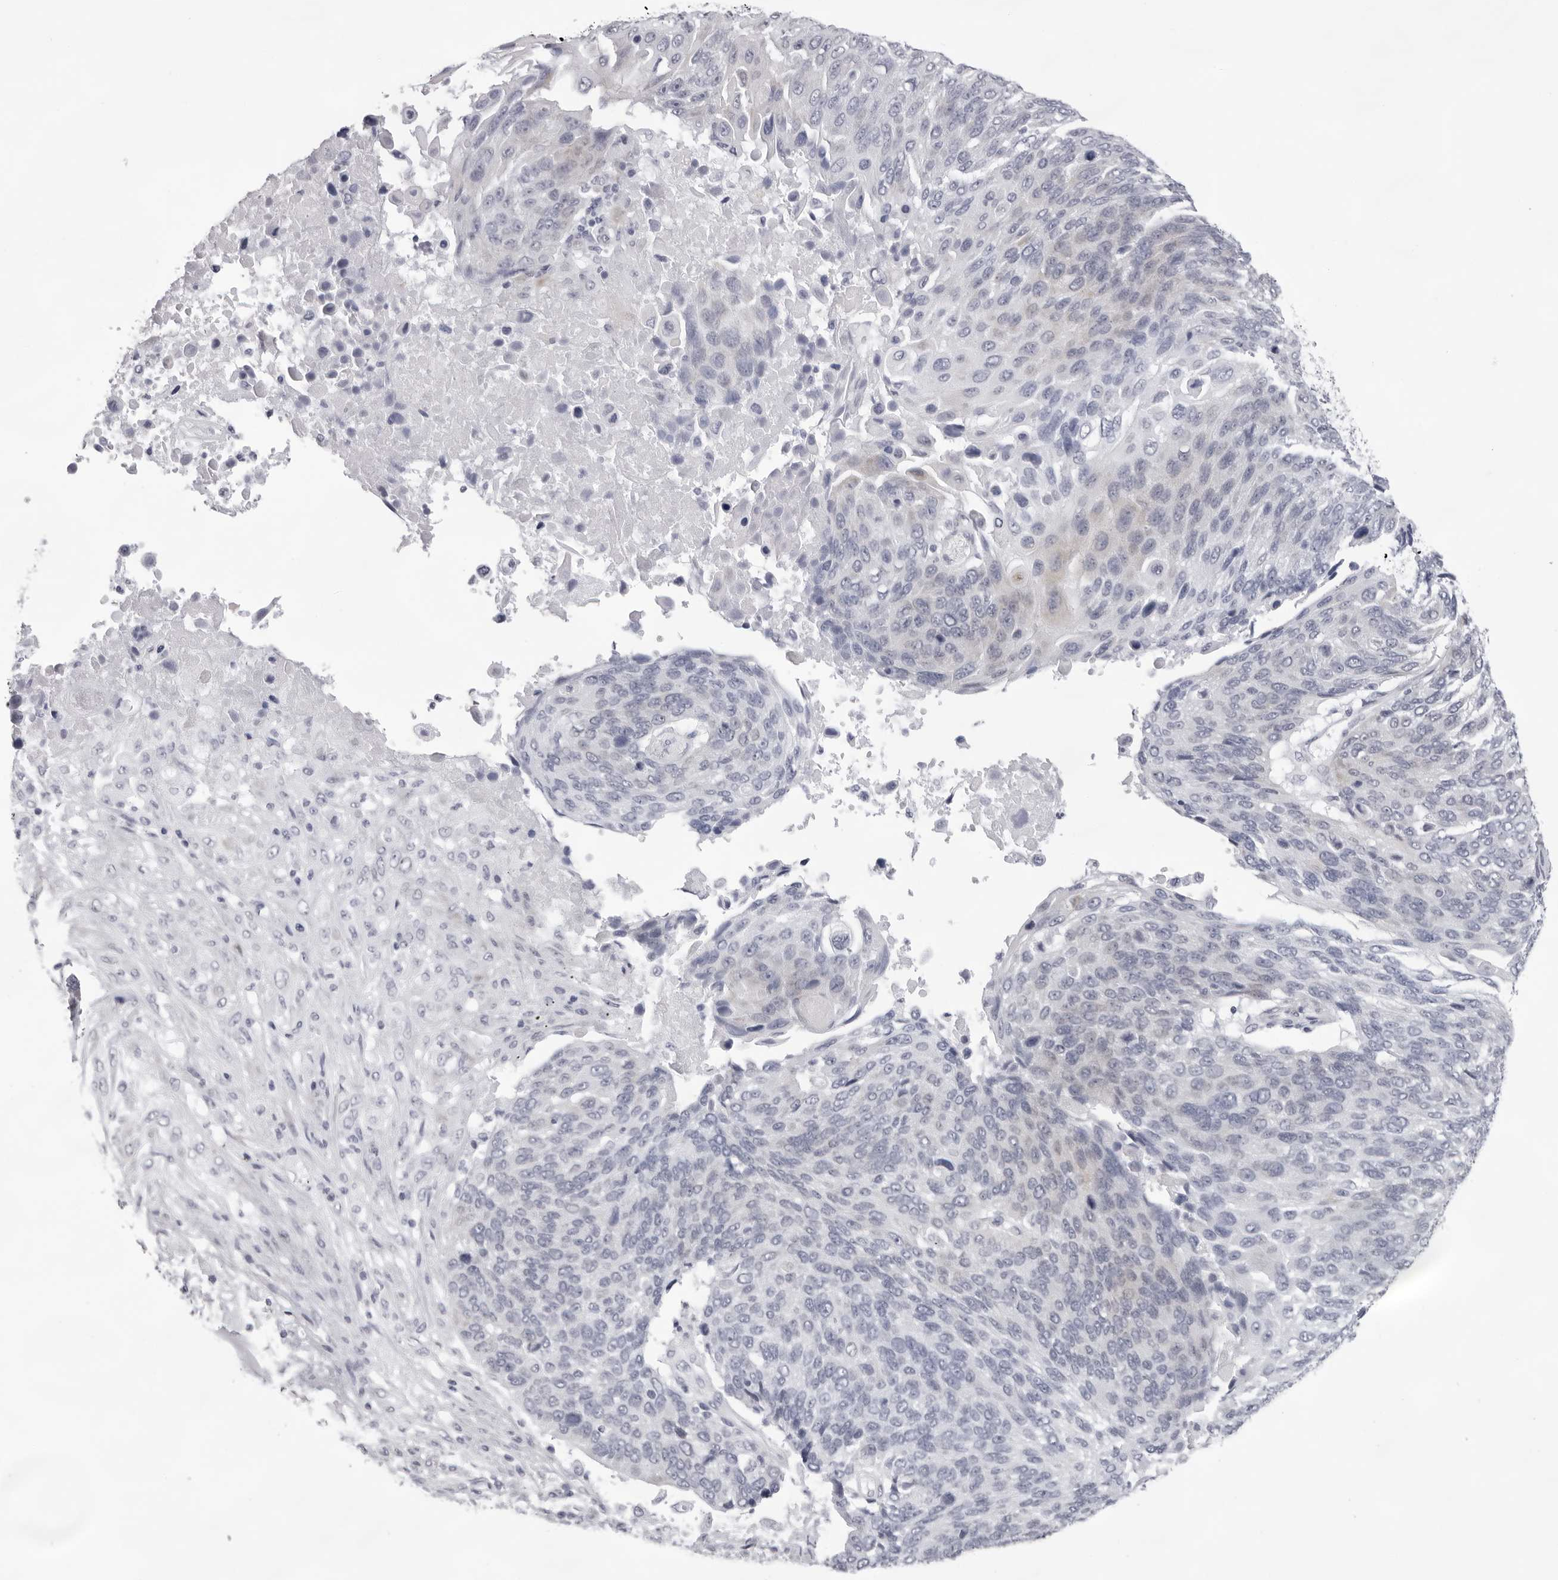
{"staining": {"intensity": "negative", "quantity": "none", "location": "none"}, "tissue": "lung cancer", "cell_type": "Tumor cells", "image_type": "cancer", "snomed": [{"axis": "morphology", "description": "Squamous cell carcinoma, NOS"}, {"axis": "topography", "description": "Lung"}], "caption": "Image shows no protein positivity in tumor cells of lung squamous cell carcinoma tissue.", "gene": "SMIM2", "patient": {"sex": "male", "age": 66}}